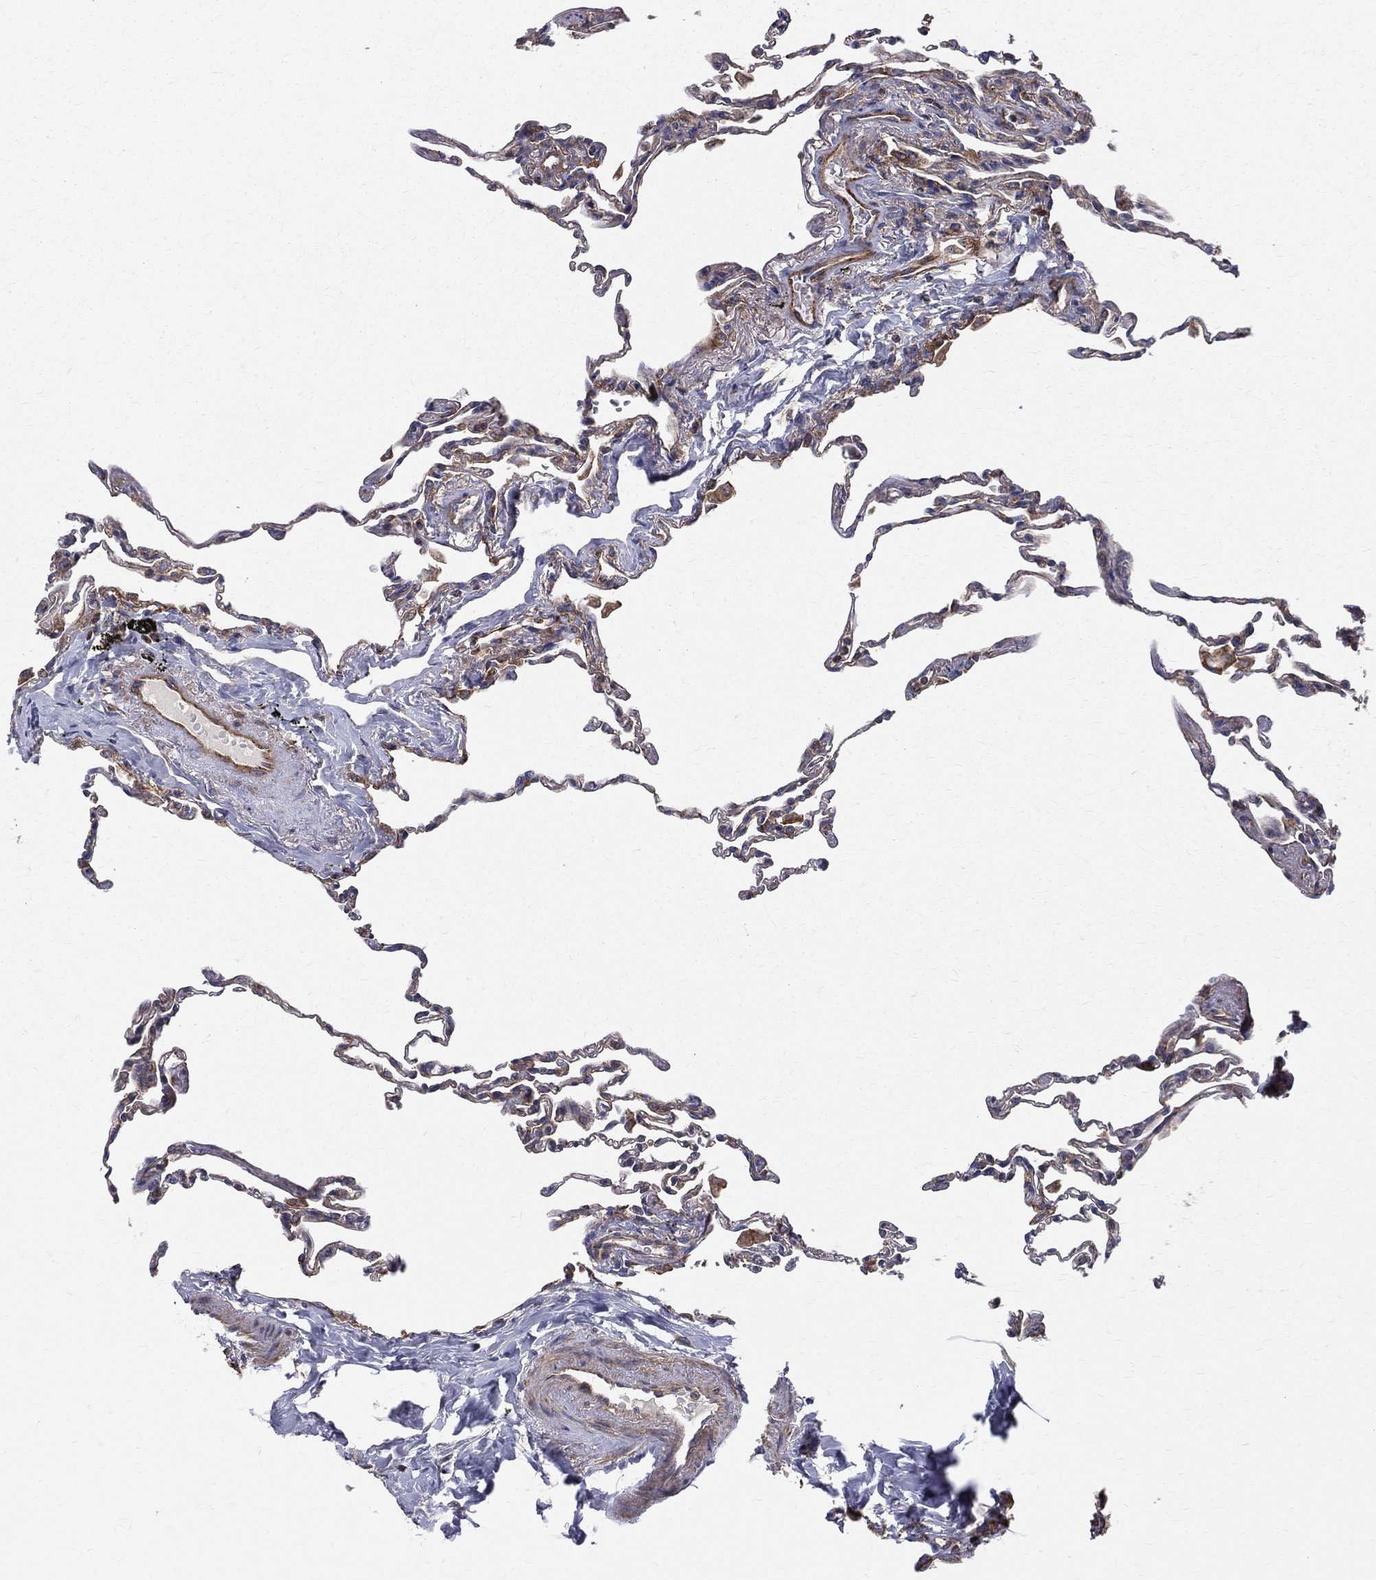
{"staining": {"intensity": "negative", "quantity": "none", "location": "none"}, "tissue": "lung", "cell_type": "Alveolar cells", "image_type": "normal", "snomed": [{"axis": "morphology", "description": "Normal tissue, NOS"}, {"axis": "topography", "description": "Lung"}], "caption": "Immunohistochemistry of benign lung reveals no expression in alveolar cells.", "gene": "MIX23", "patient": {"sex": "female", "age": 57}}